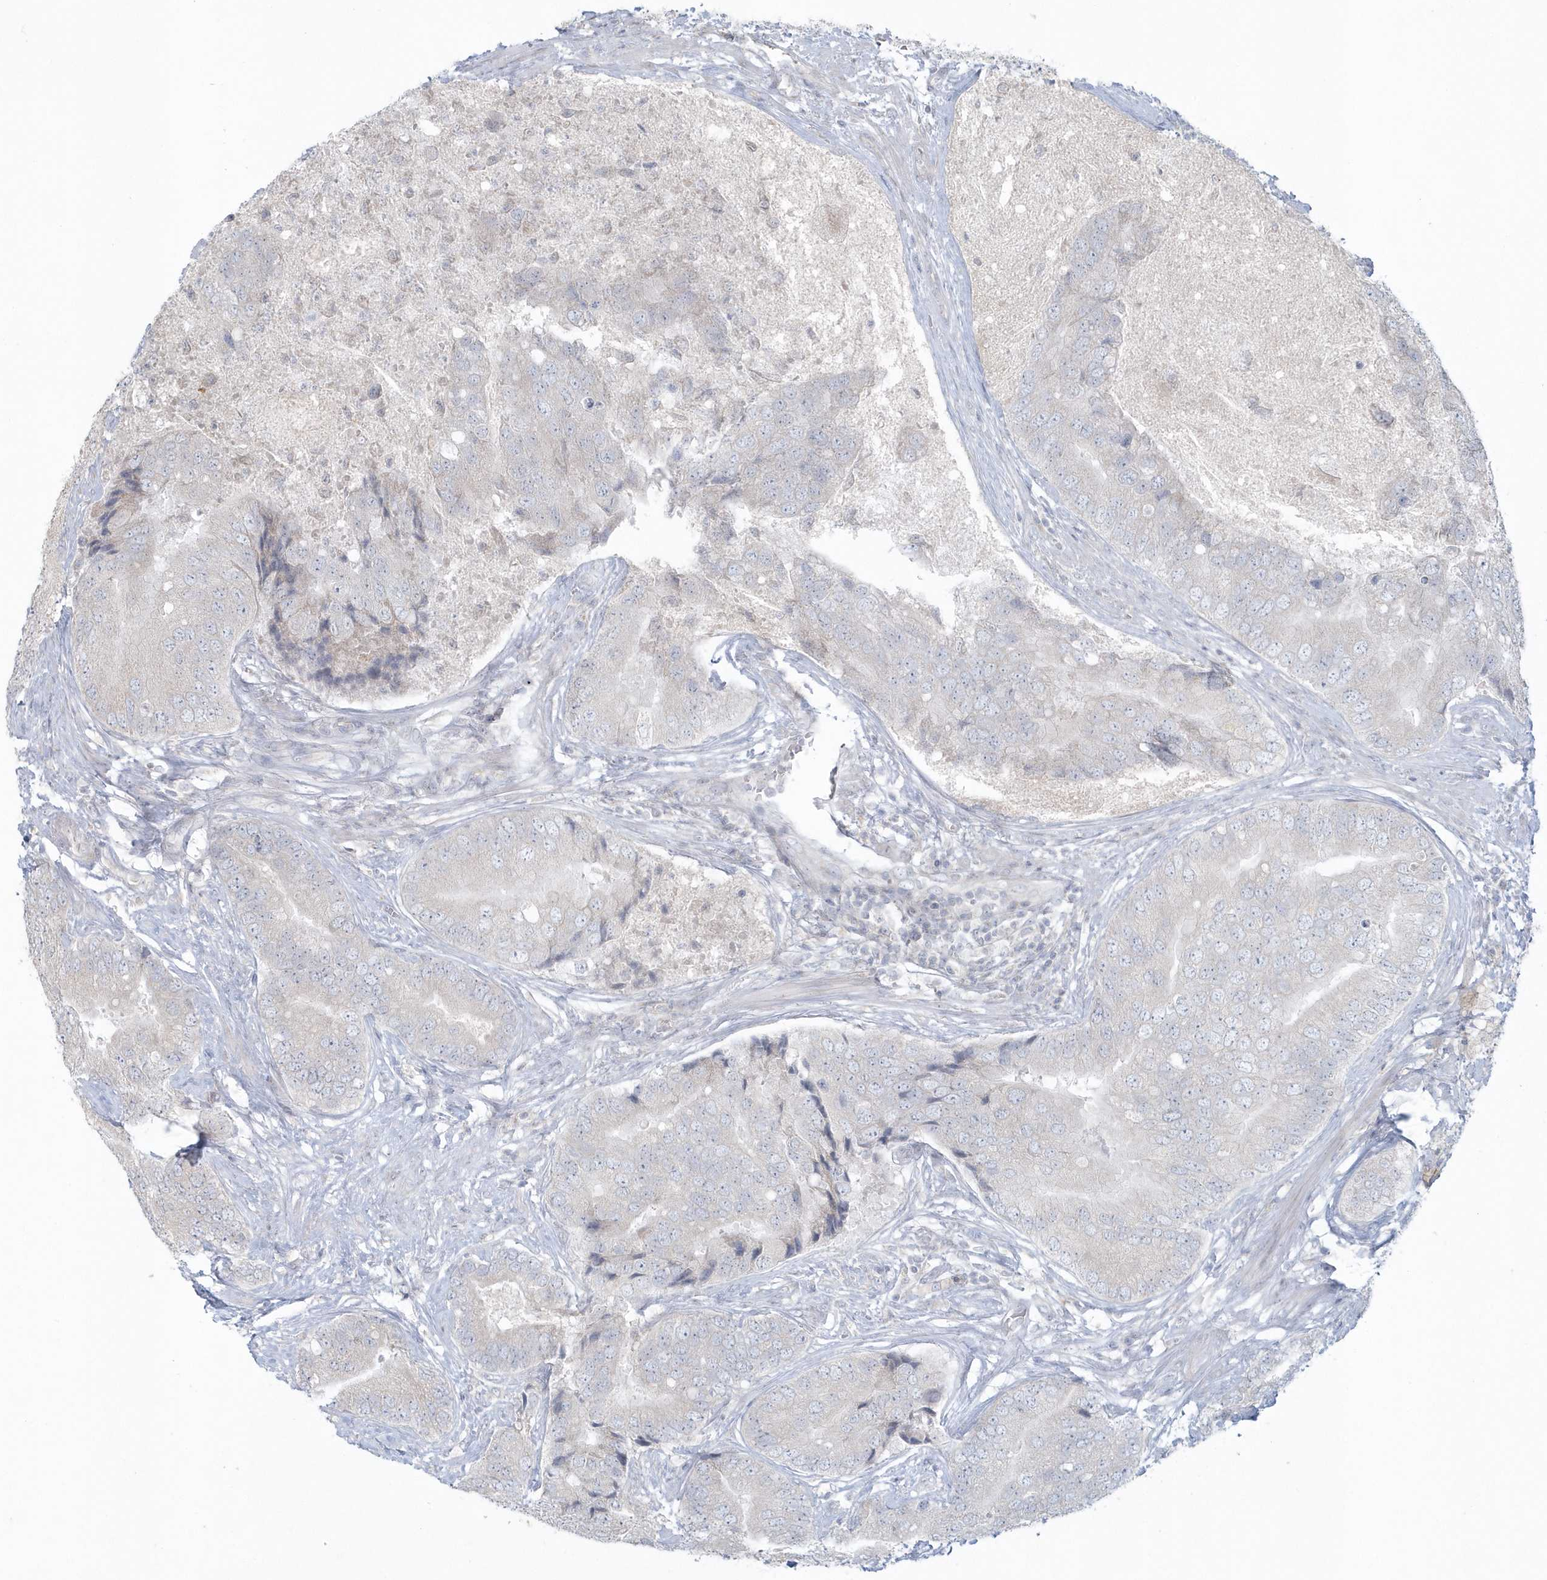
{"staining": {"intensity": "negative", "quantity": "none", "location": "none"}, "tissue": "prostate cancer", "cell_type": "Tumor cells", "image_type": "cancer", "snomed": [{"axis": "morphology", "description": "Adenocarcinoma, High grade"}, {"axis": "topography", "description": "Prostate"}], "caption": "This is a photomicrograph of immunohistochemistry staining of prostate cancer, which shows no positivity in tumor cells. (DAB (3,3'-diaminobenzidine) immunohistochemistry visualized using brightfield microscopy, high magnification).", "gene": "BLTP3A", "patient": {"sex": "male", "age": 70}}